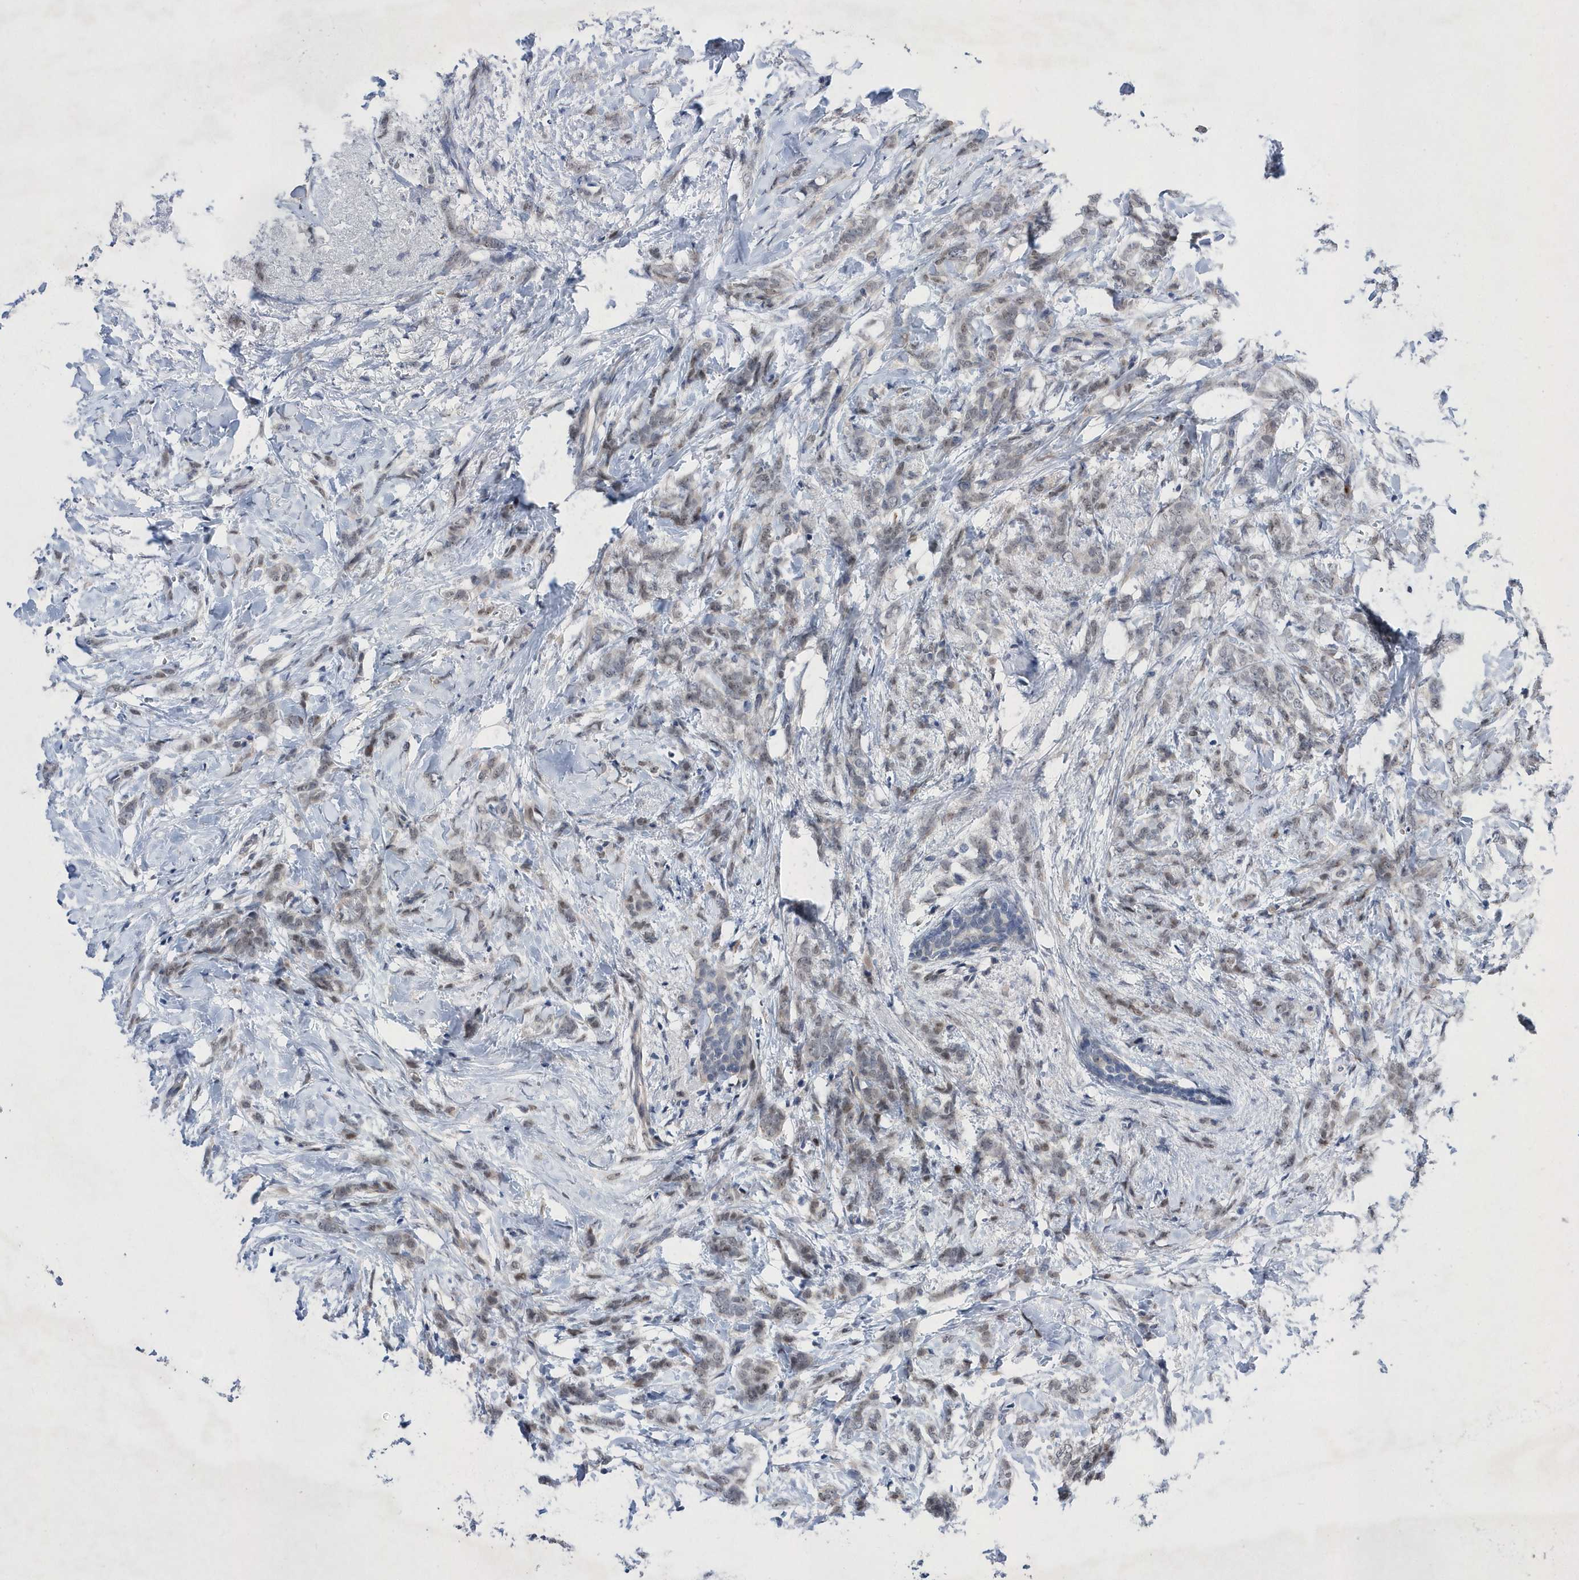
{"staining": {"intensity": "weak", "quantity": ">75%", "location": "nuclear"}, "tissue": "breast cancer", "cell_type": "Tumor cells", "image_type": "cancer", "snomed": [{"axis": "morphology", "description": "Lobular carcinoma, in situ"}, {"axis": "morphology", "description": "Lobular carcinoma"}, {"axis": "topography", "description": "Breast"}], "caption": "The immunohistochemical stain shows weak nuclear positivity in tumor cells of breast lobular carcinoma tissue.", "gene": "ZNF875", "patient": {"sex": "female", "age": 41}}